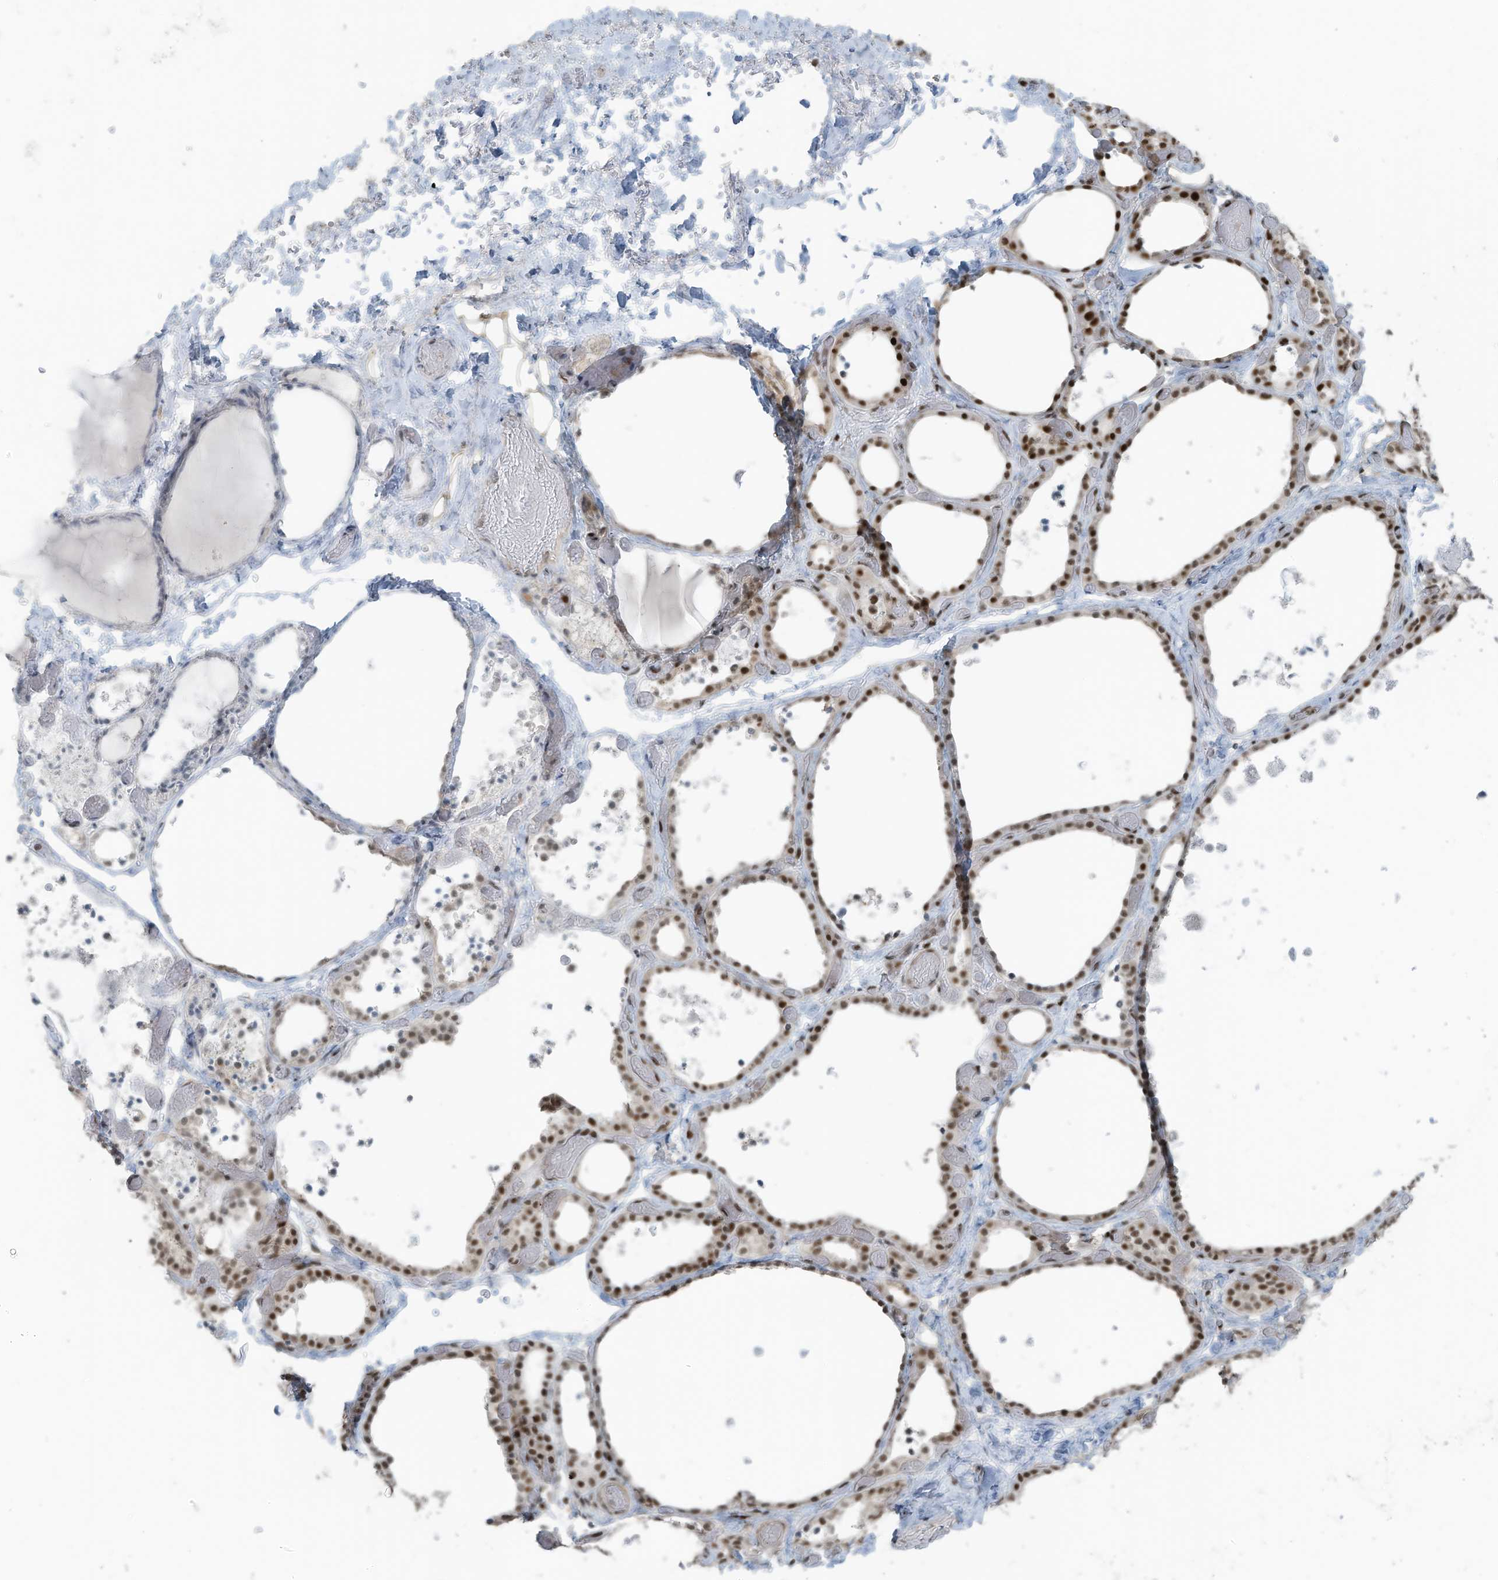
{"staining": {"intensity": "moderate", "quantity": ">75%", "location": "nuclear"}, "tissue": "thyroid gland", "cell_type": "Glandular cells", "image_type": "normal", "snomed": [{"axis": "morphology", "description": "Normal tissue, NOS"}, {"axis": "topography", "description": "Thyroid gland"}], "caption": "A brown stain highlights moderate nuclear staining of a protein in glandular cells of normal thyroid gland.", "gene": "PCNP", "patient": {"sex": "female", "age": 44}}